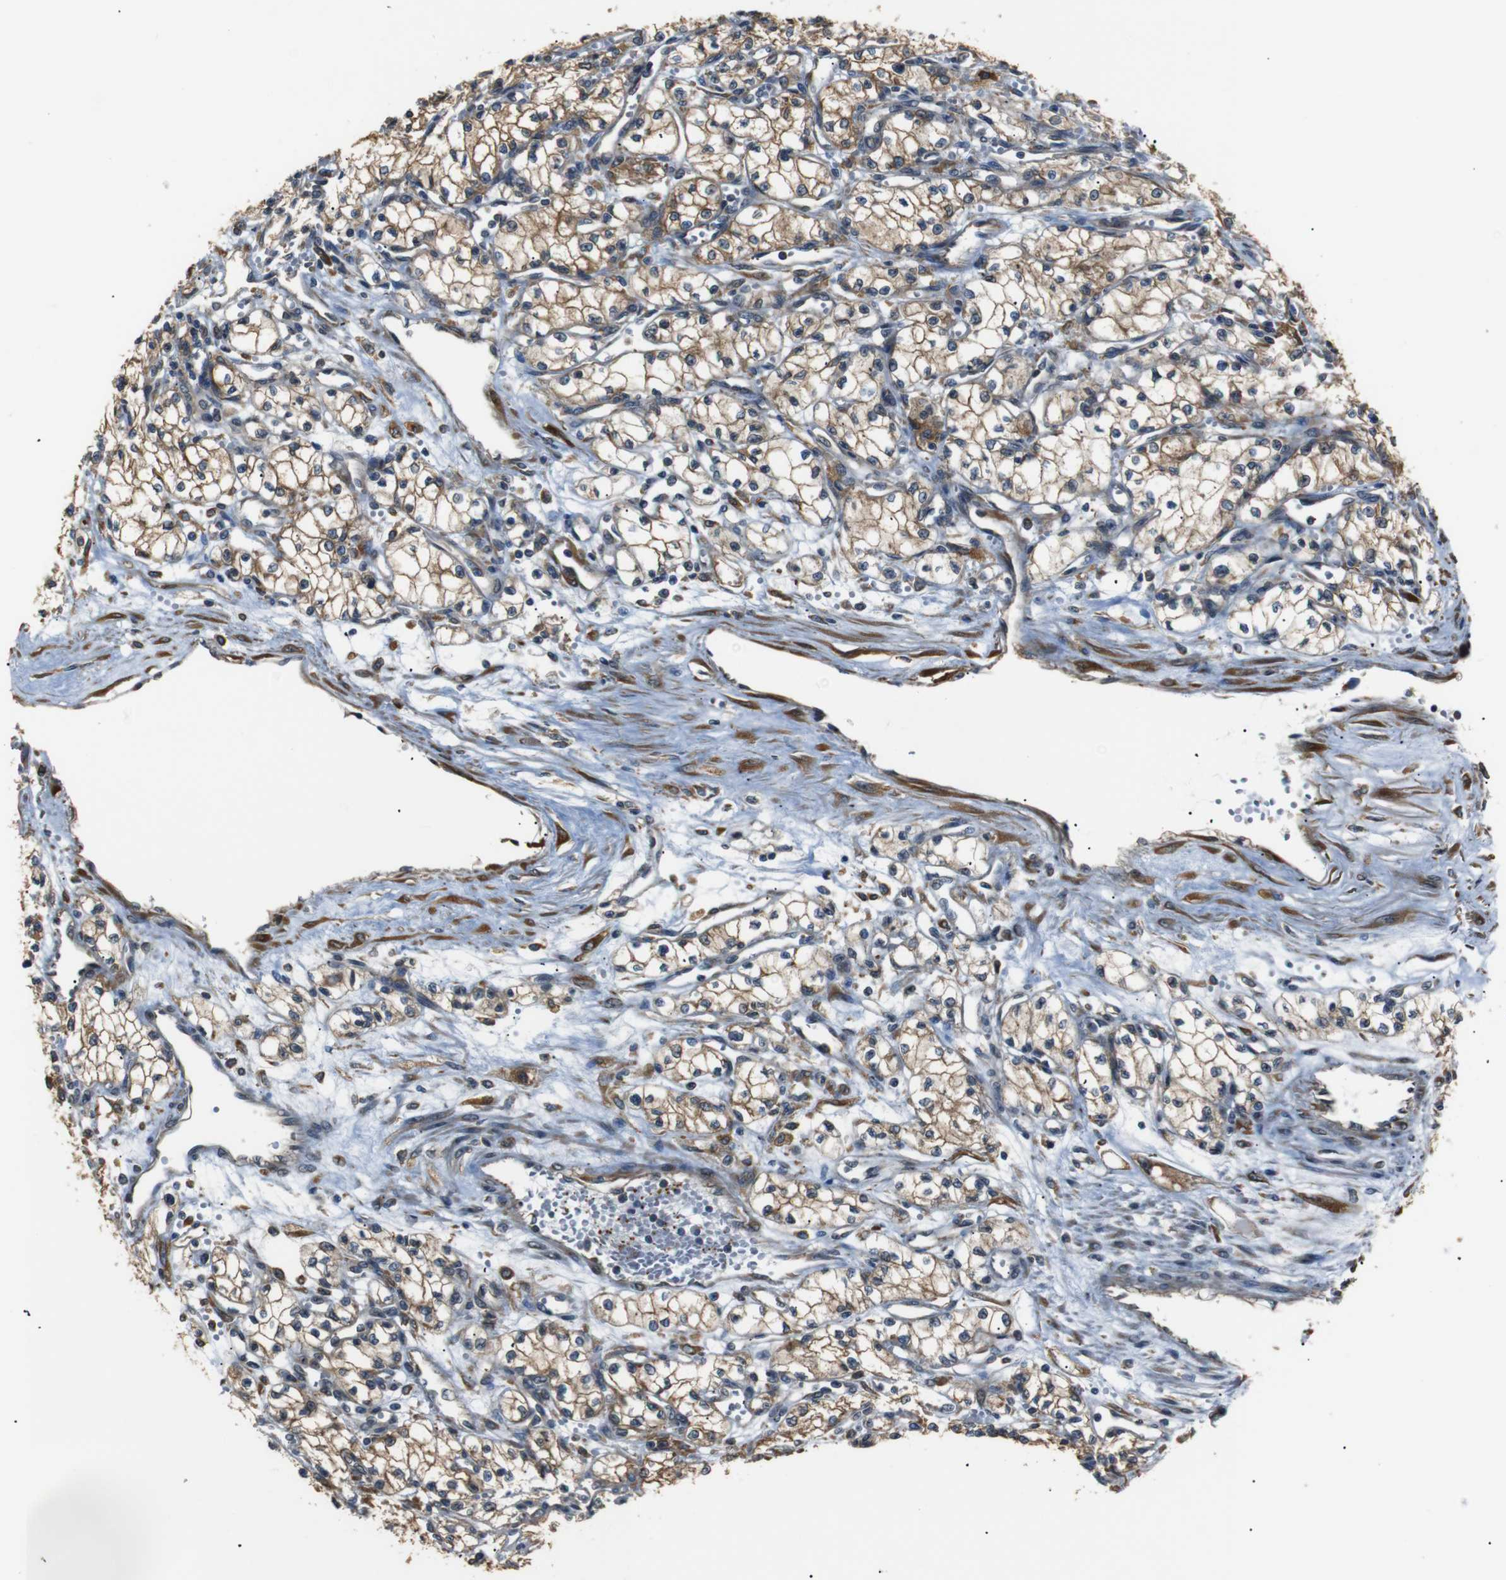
{"staining": {"intensity": "moderate", "quantity": ">75%", "location": "cytoplasmic/membranous"}, "tissue": "renal cancer", "cell_type": "Tumor cells", "image_type": "cancer", "snomed": [{"axis": "morphology", "description": "Normal tissue, NOS"}, {"axis": "morphology", "description": "Adenocarcinoma, NOS"}, {"axis": "topography", "description": "Kidney"}], "caption": "This image demonstrates IHC staining of human renal cancer (adenocarcinoma), with medium moderate cytoplasmic/membranous staining in about >75% of tumor cells.", "gene": "TMED2", "patient": {"sex": "male", "age": 59}}